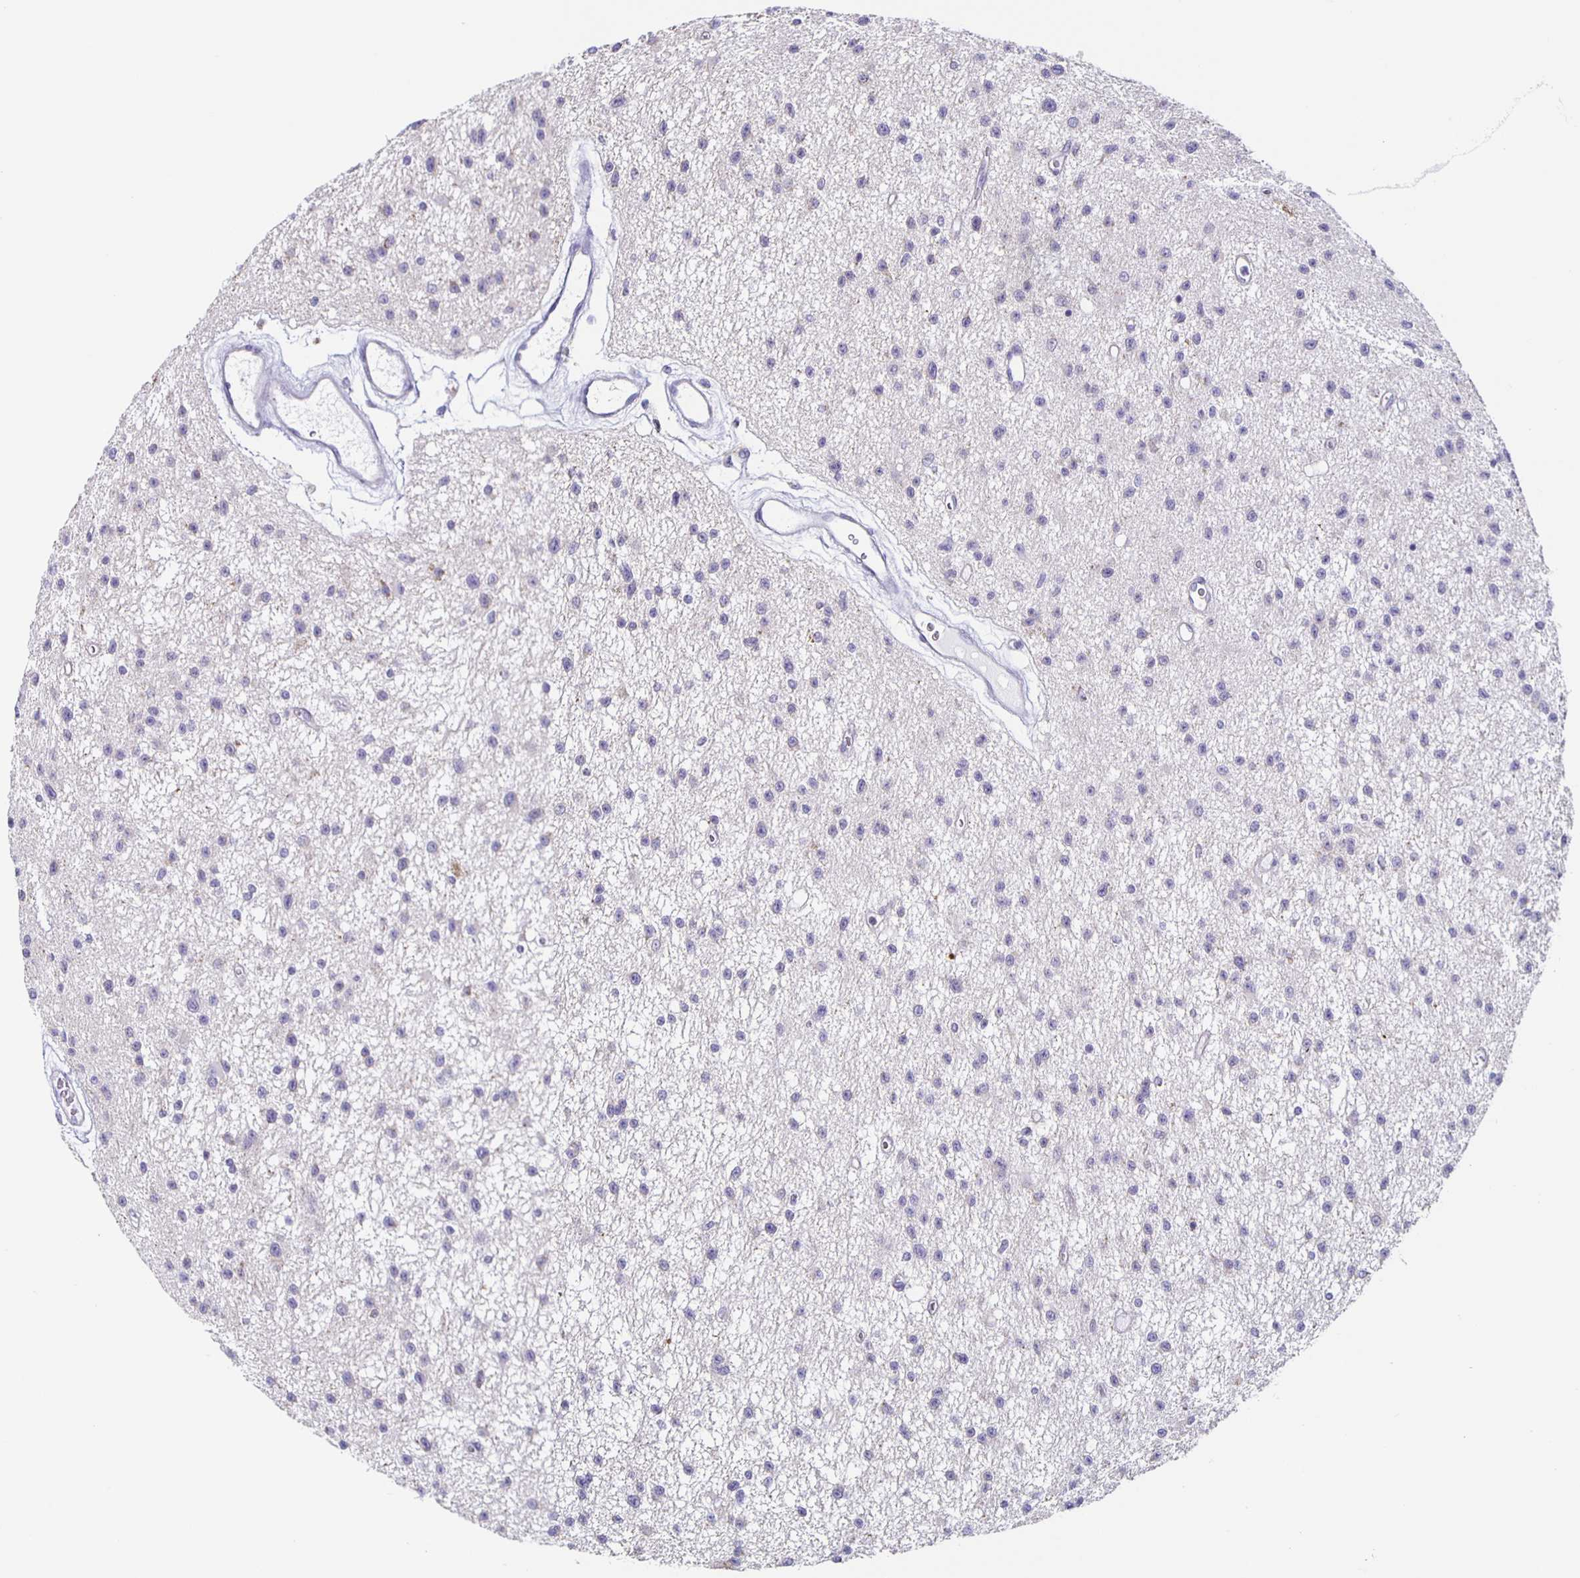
{"staining": {"intensity": "negative", "quantity": "none", "location": "none"}, "tissue": "glioma", "cell_type": "Tumor cells", "image_type": "cancer", "snomed": [{"axis": "morphology", "description": "Glioma, malignant, Low grade"}, {"axis": "topography", "description": "Brain"}], "caption": "High magnification brightfield microscopy of glioma stained with DAB (brown) and counterstained with hematoxylin (blue): tumor cells show no significant staining. The staining is performed using DAB (3,3'-diaminobenzidine) brown chromogen with nuclei counter-stained in using hematoxylin.", "gene": "TPPP", "patient": {"sex": "male", "age": 43}}